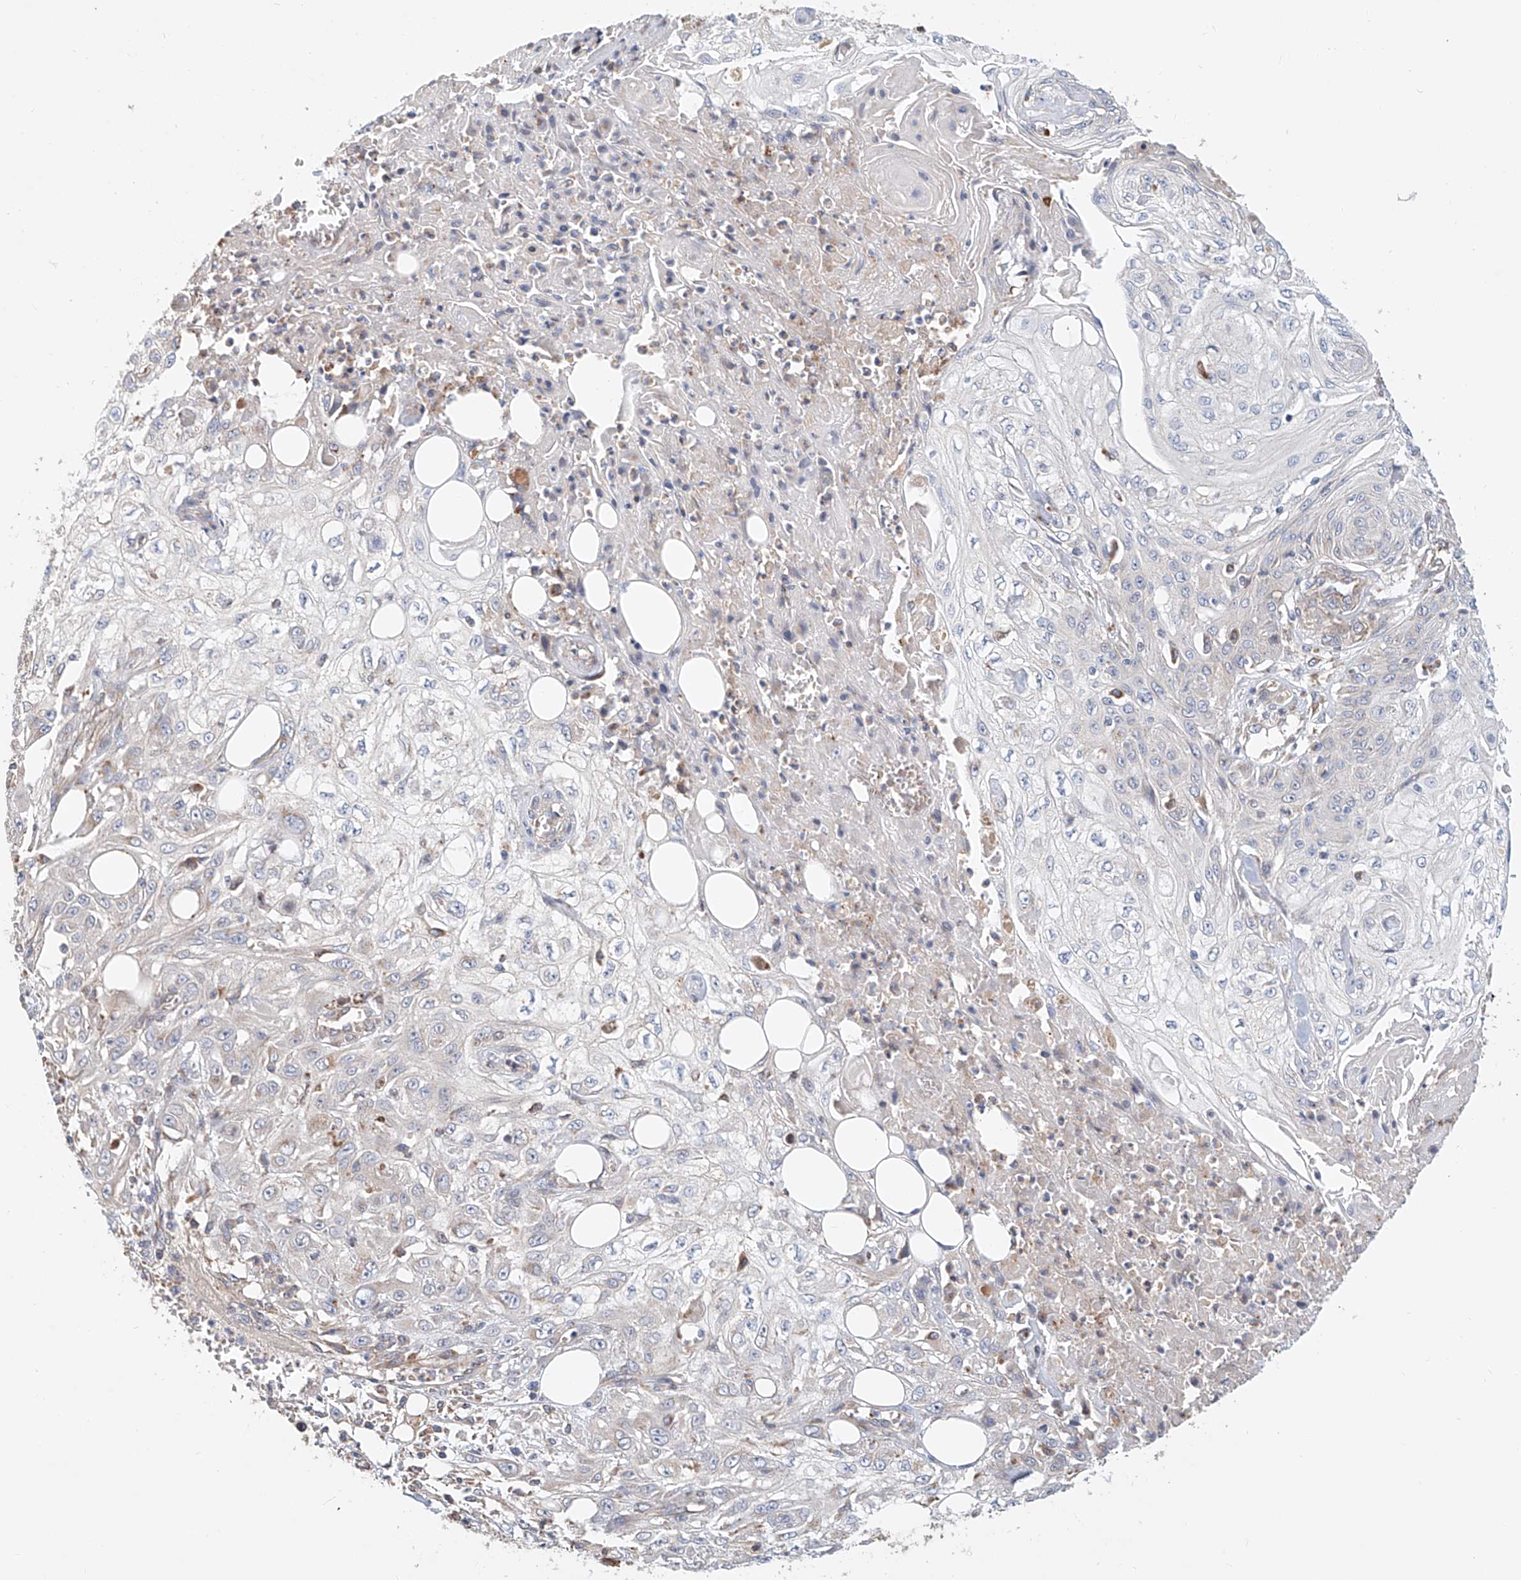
{"staining": {"intensity": "negative", "quantity": "none", "location": "none"}, "tissue": "skin cancer", "cell_type": "Tumor cells", "image_type": "cancer", "snomed": [{"axis": "morphology", "description": "Squamous cell carcinoma, NOS"}, {"axis": "morphology", "description": "Squamous cell carcinoma, metastatic, NOS"}, {"axis": "topography", "description": "Skin"}, {"axis": "topography", "description": "Lymph node"}], "caption": "This is a image of IHC staining of skin cancer, which shows no expression in tumor cells.", "gene": "HGSNAT", "patient": {"sex": "male", "age": 75}}